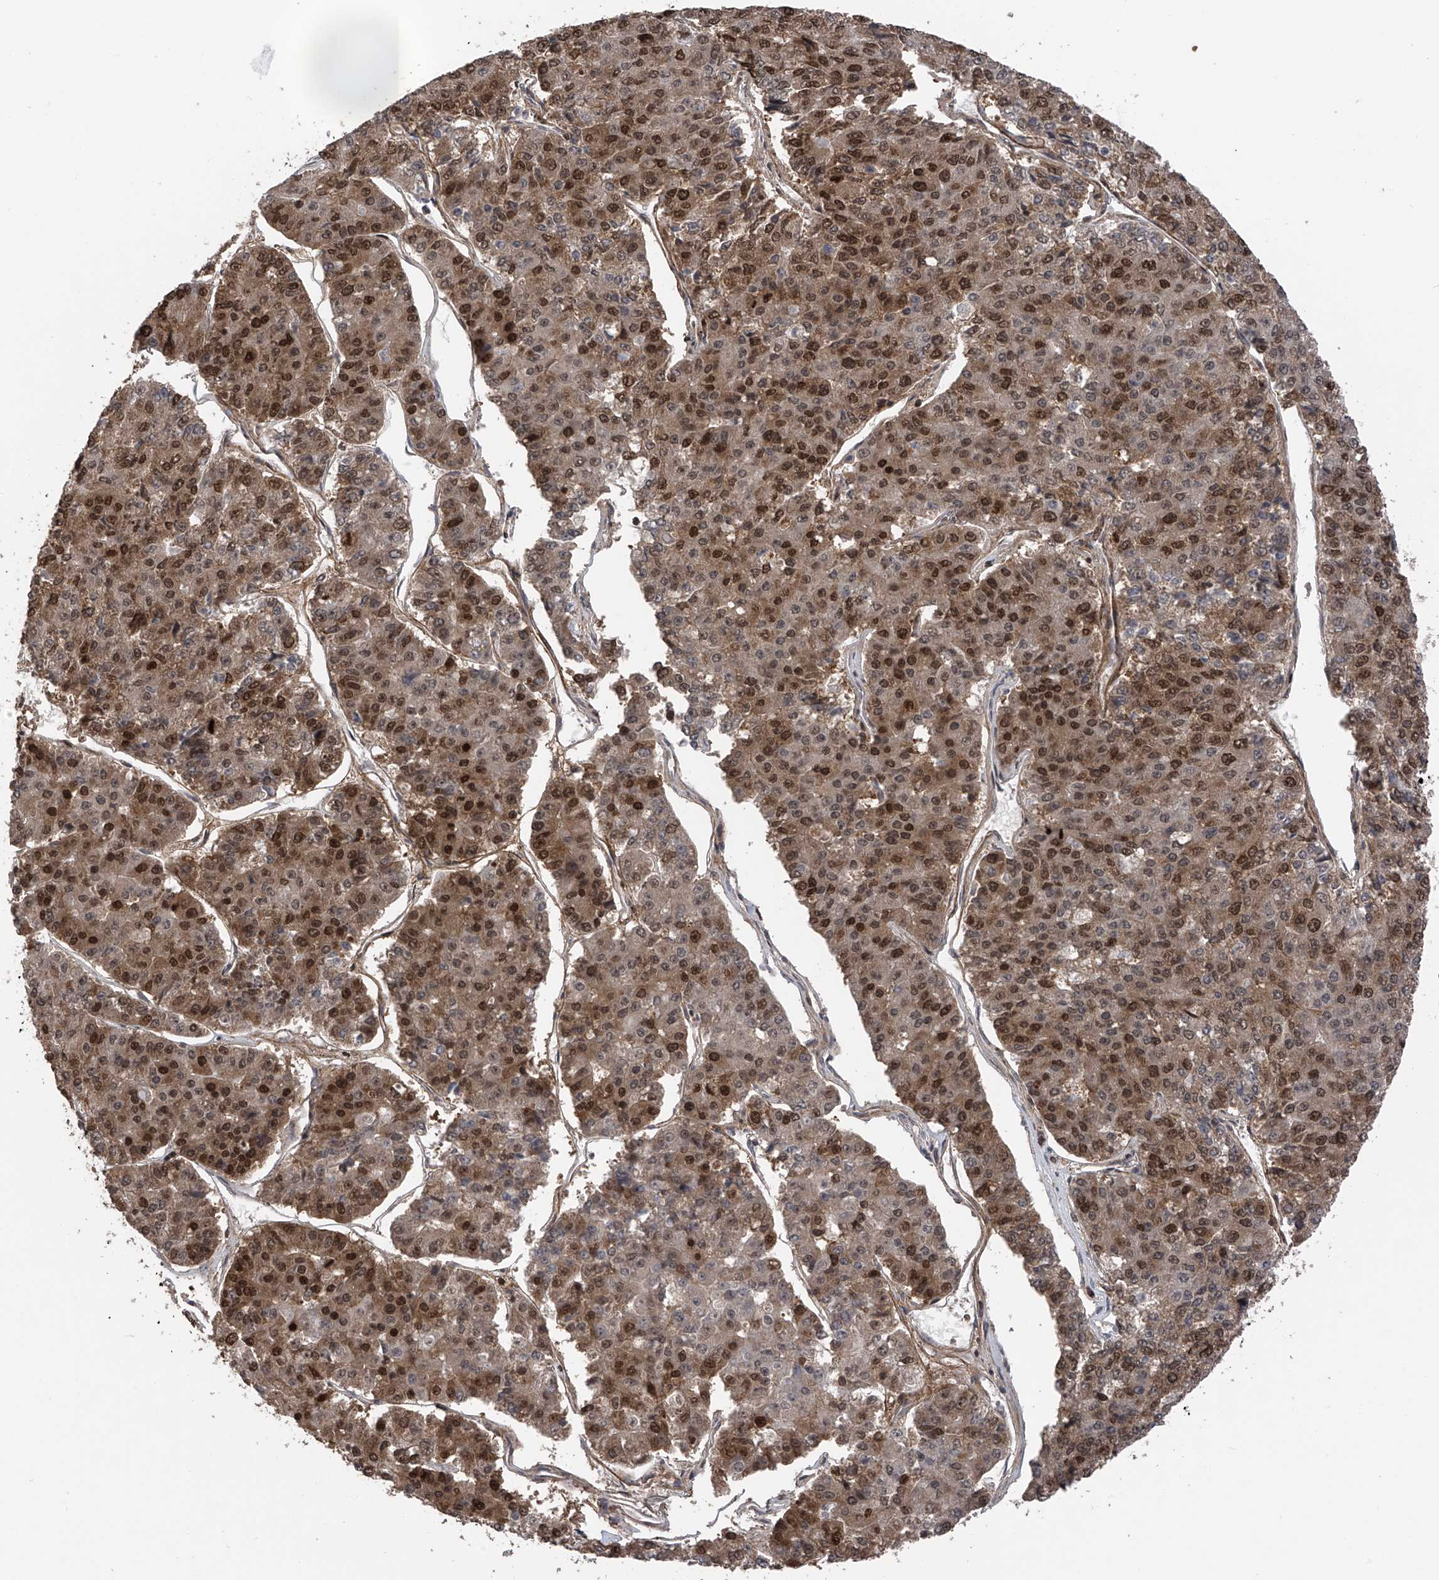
{"staining": {"intensity": "moderate", "quantity": "25%-75%", "location": "cytoplasmic/membranous,nuclear"}, "tissue": "pancreatic cancer", "cell_type": "Tumor cells", "image_type": "cancer", "snomed": [{"axis": "morphology", "description": "Adenocarcinoma, NOS"}, {"axis": "topography", "description": "Pancreas"}], "caption": "IHC (DAB) staining of human pancreatic adenocarcinoma displays moderate cytoplasmic/membranous and nuclear protein positivity in approximately 25%-75% of tumor cells.", "gene": "DNAJC9", "patient": {"sex": "male", "age": 50}}